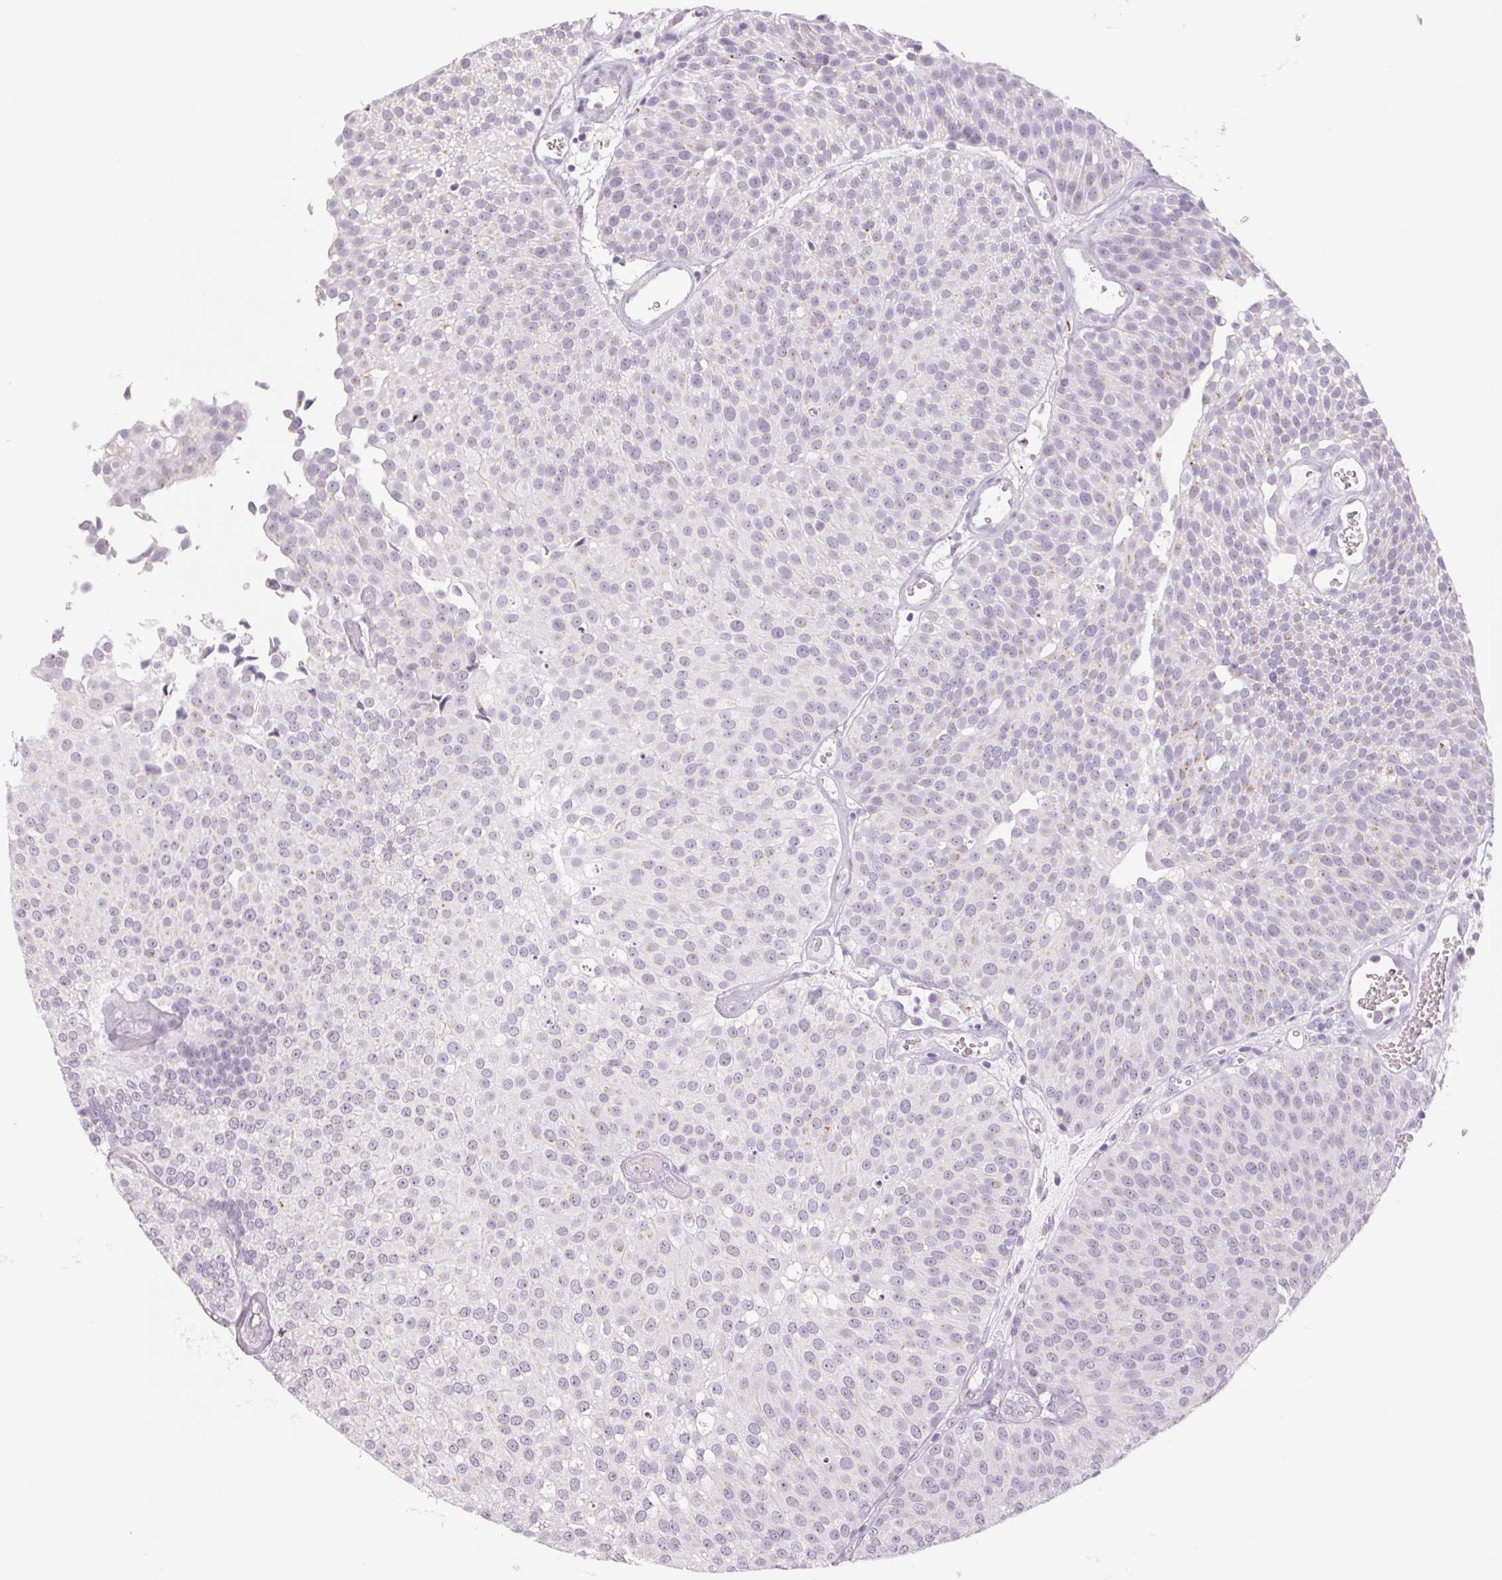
{"staining": {"intensity": "moderate", "quantity": "<25%", "location": "cytoplasmic/membranous"}, "tissue": "urothelial cancer", "cell_type": "Tumor cells", "image_type": "cancer", "snomed": [{"axis": "morphology", "description": "Urothelial carcinoma, Low grade"}, {"axis": "topography", "description": "Urinary bladder"}], "caption": "DAB (3,3'-diaminobenzidine) immunohistochemical staining of human low-grade urothelial carcinoma displays moderate cytoplasmic/membranous protein positivity in approximately <25% of tumor cells.", "gene": "GALNT7", "patient": {"sex": "female", "age": 79}}